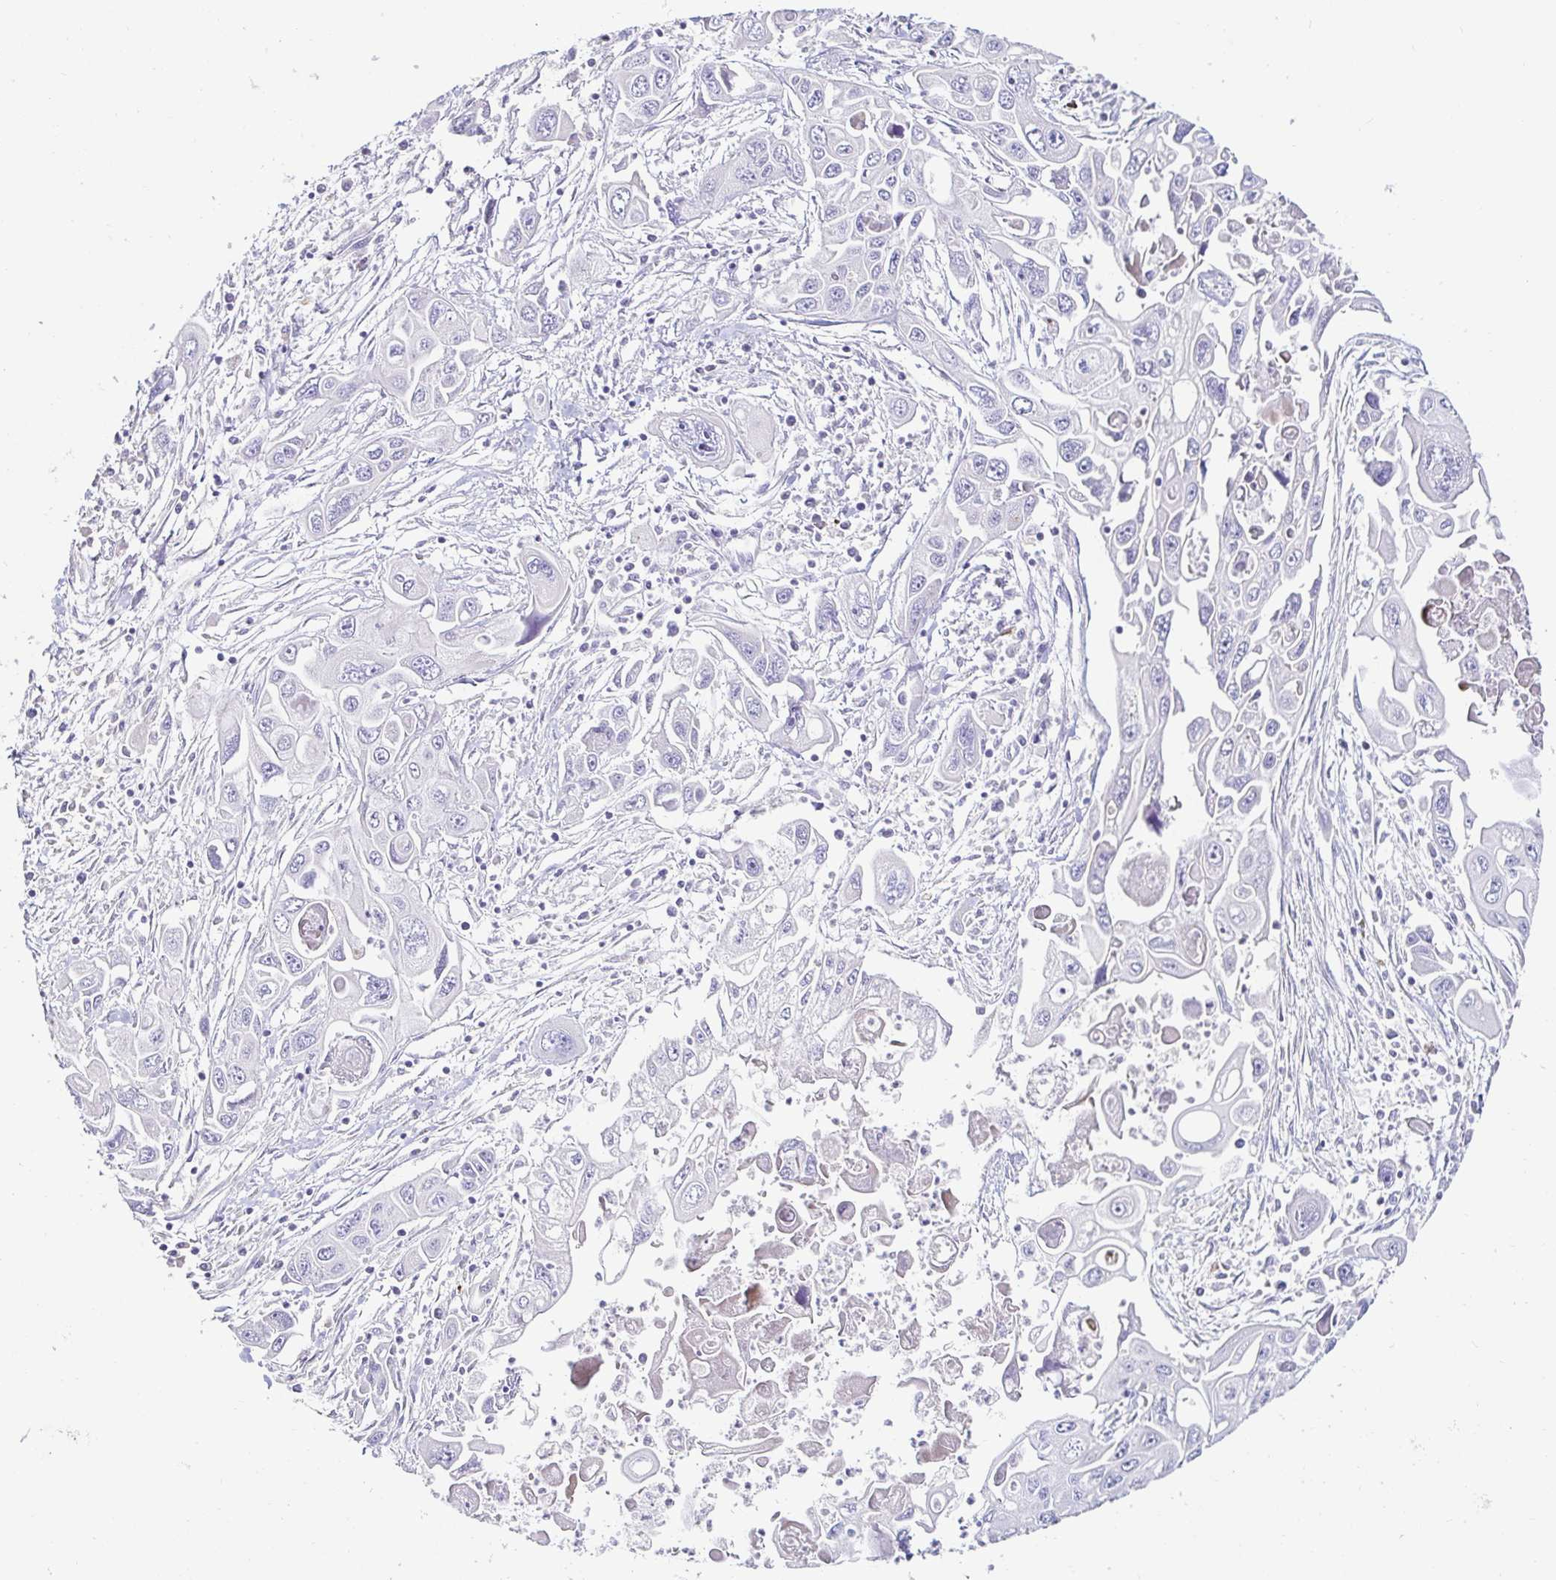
{"staining": {"intensity": "negative", "quantity": "none", "location": "none"}, "tissue": "pancreatic cancer", "cell_type": "Tumor cells", "image_type": "cancer", "snomed": [{"axis": "morphology", "description": "Adenocarcinoma, NOS"}, {"axis": "topography", "description": "Pancreas"}], "caption": "This is an immunohistochemistry image of human pancreatic adenocarcinoma. There is no expression in tumor cells.", "gene": "C4orf17", "patient": {"sex": "male", "age": 70}}